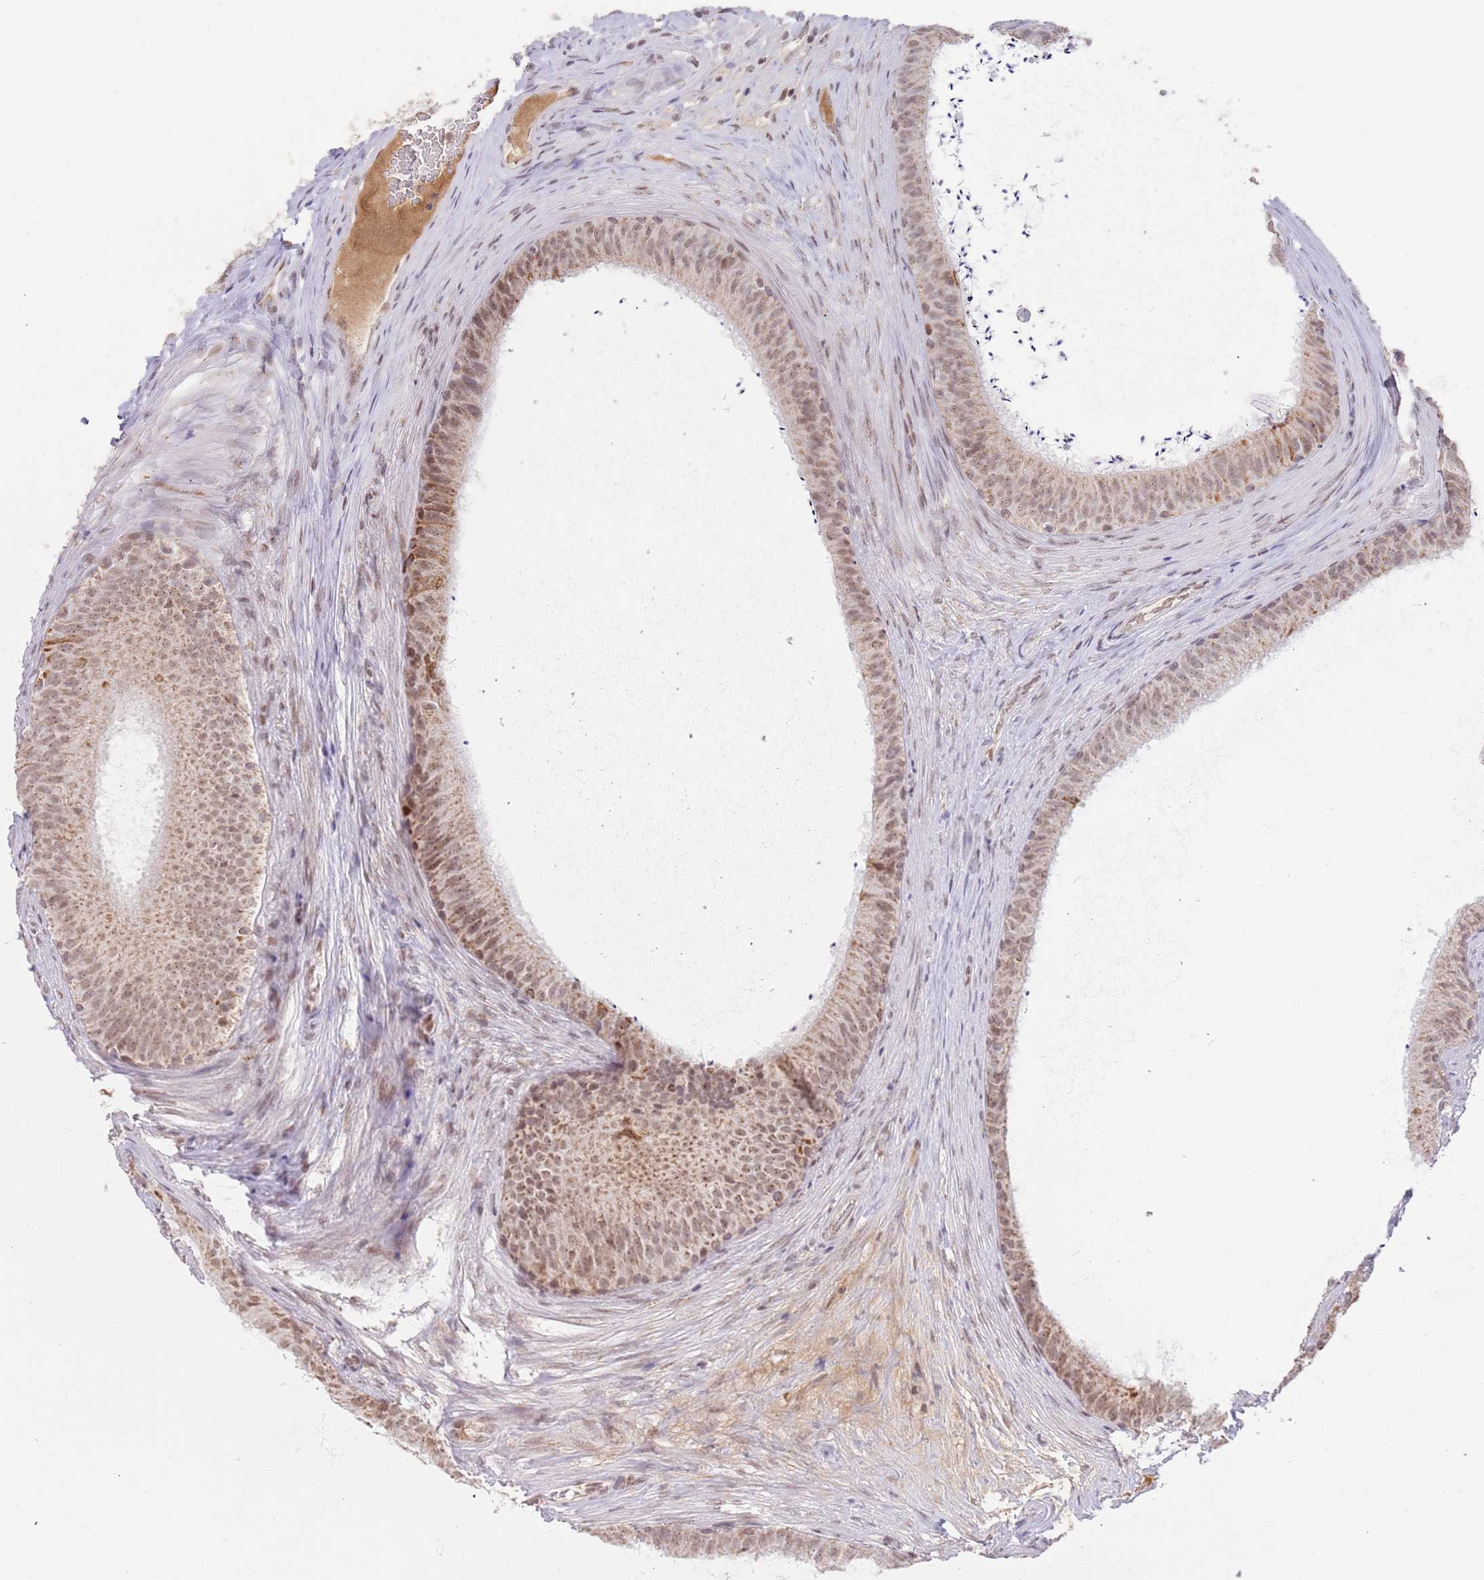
{"staining": {"intensity": "moderate", "quantity": "25%-75%", "location": "cytoplasmic/membranous,nuclear"}, "tissue": "epididymis", "cell_type": "Glandular cells", "image_type": "normal", "snomed": [{"axis": "morphology", "description": "Normal tissue, NOS"}, {"axis": "topography", "description": "Testis"}, {"axis": "topography", "description": "Epididymis"}], "caption": "An image of human epididymis stained for a protein reveals moderate cytoplasmic/membranous,nuclear brown staining in glandular cells.", "gene": "TIMM13", "patient": {"sex": "male", "age": 41}}